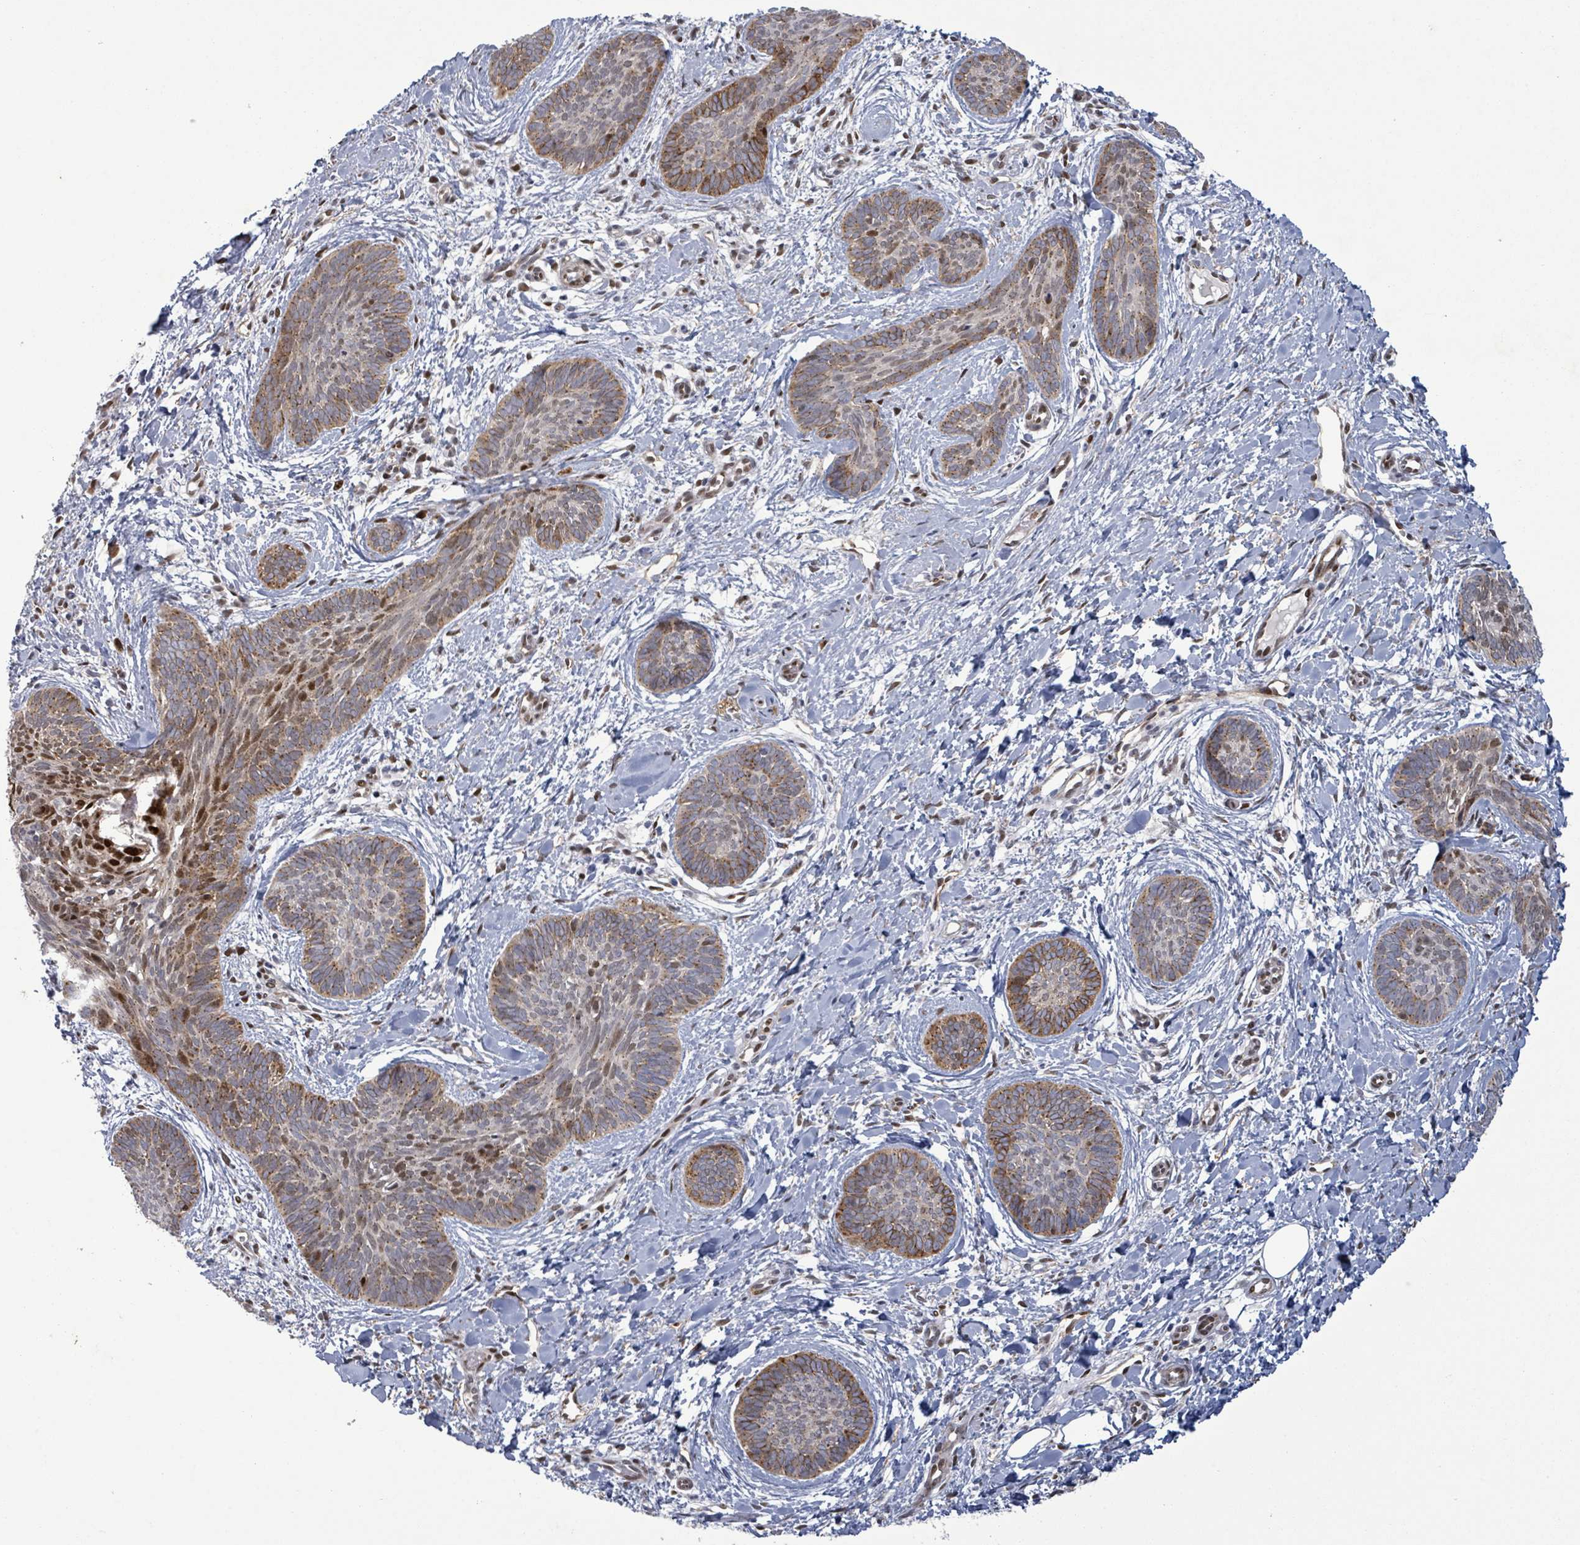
{"staining": {"intensity": "moderate", "quantity": ">75%", "location": "cytoplasmic/membranous"}, "tissue": "skin cancer", "cell_type": "Tumor cells", "image_type": "cancer", "snomed": [{"axis": "morphology", "description": "Basal cell carcinoma"}, {"axis": "topography", "description": "Skin"}], "caption": "Protein staining demonstrates moderate cytoplasmic/membranous expression in about >75% of tumor cells in skin cancer.", "gene": "TUSC1", "patient": {"sex": "female", "age": 81}}